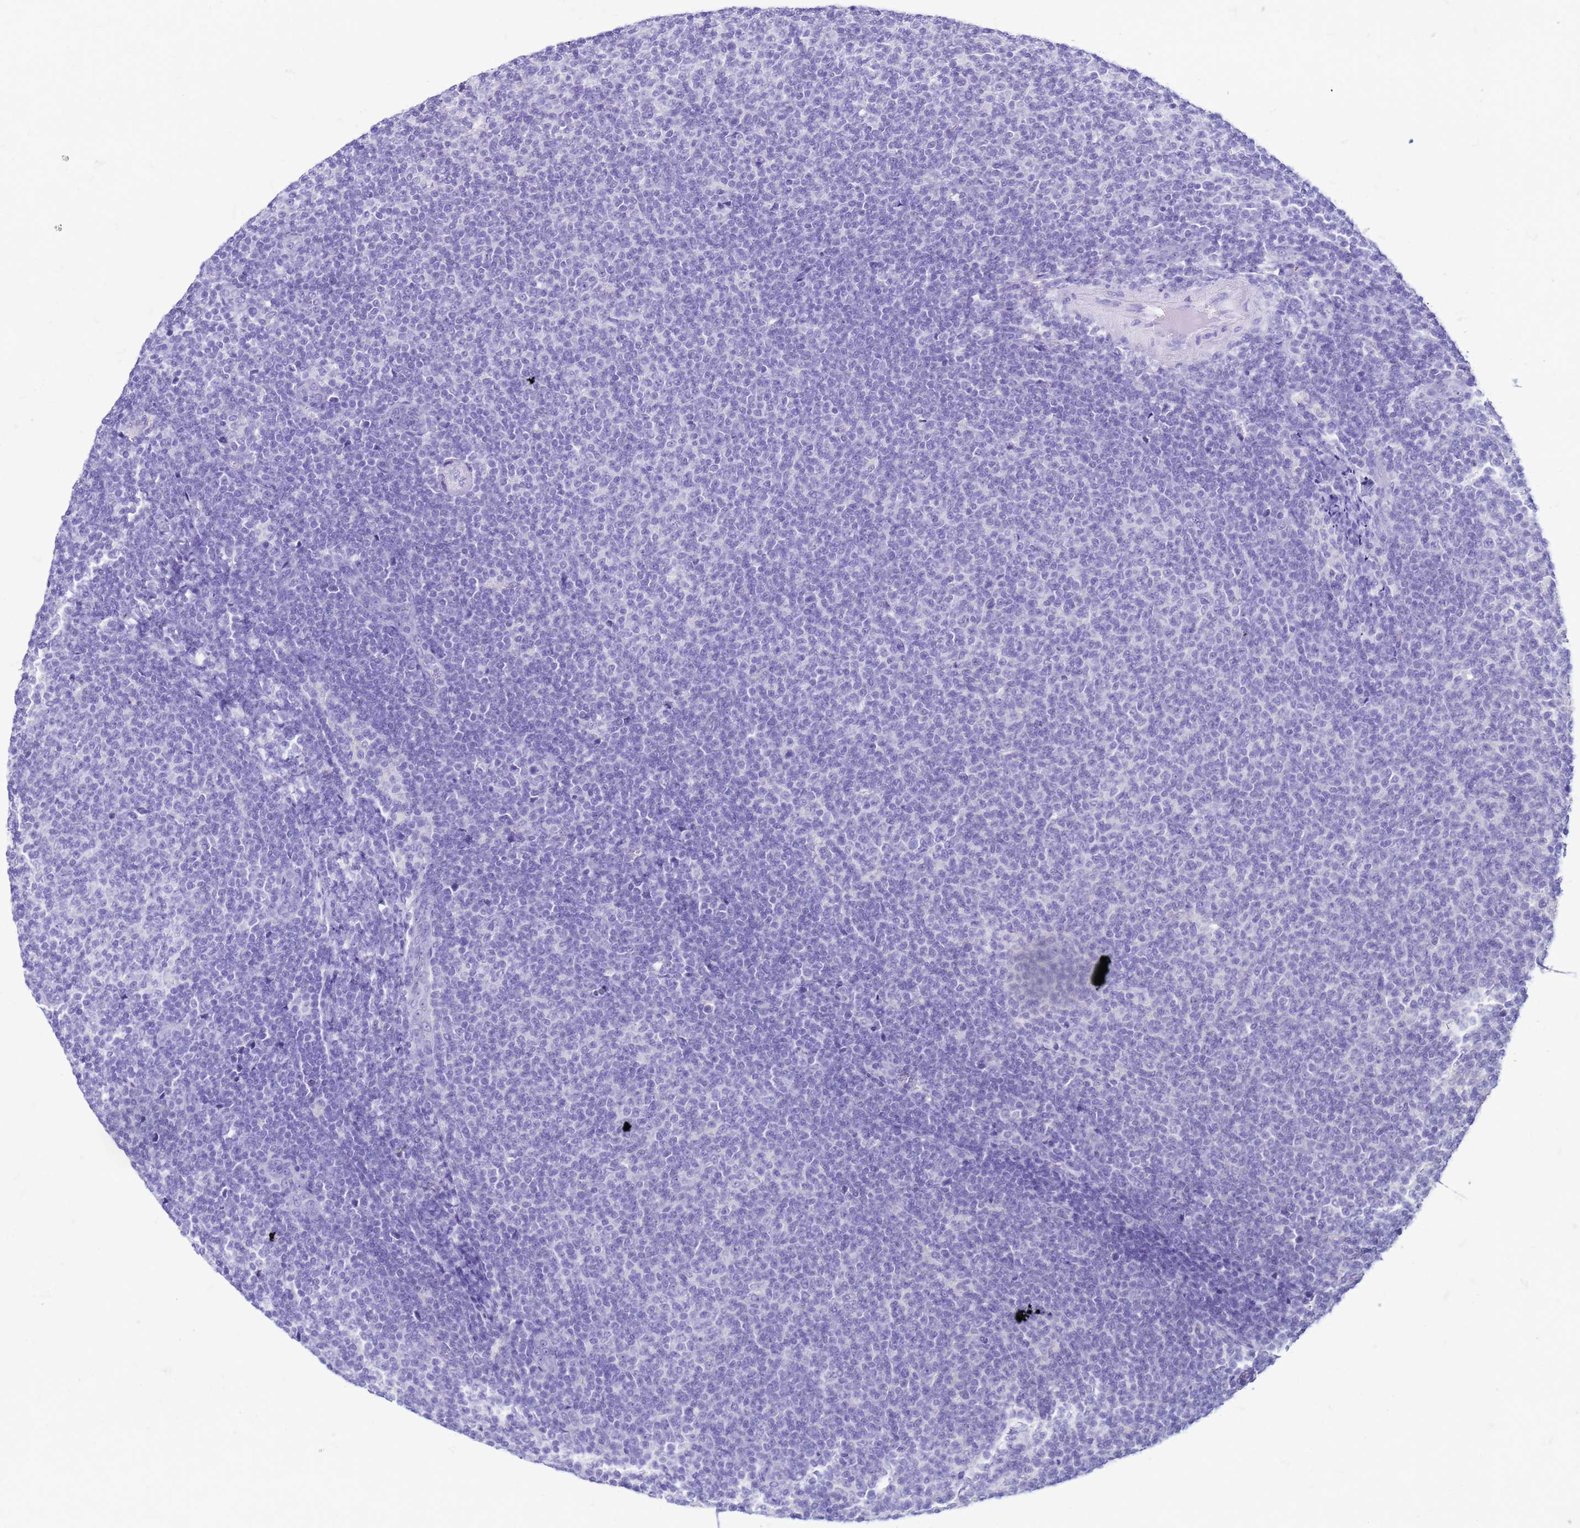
{"staining": {"intensity": "negative", "quantity": "none", "location": "none"}, "tissue": "lymphoma", "cell_type": "Tumor cells", "image_type": "cancer", "snomed": [{"axis": "morphology", "description": "Malignant lymphoma, non-Hodgkin's type, Low grade"}, {"axis": "topography", "description": "Lymph node"}], "caption": "This is a image of immunohistochemistry (IHC) staining of lymphoma, which shows no staining in tumor cells.", "gene": "CFAP100", "patient": {"sex": "male", "age": 66}}